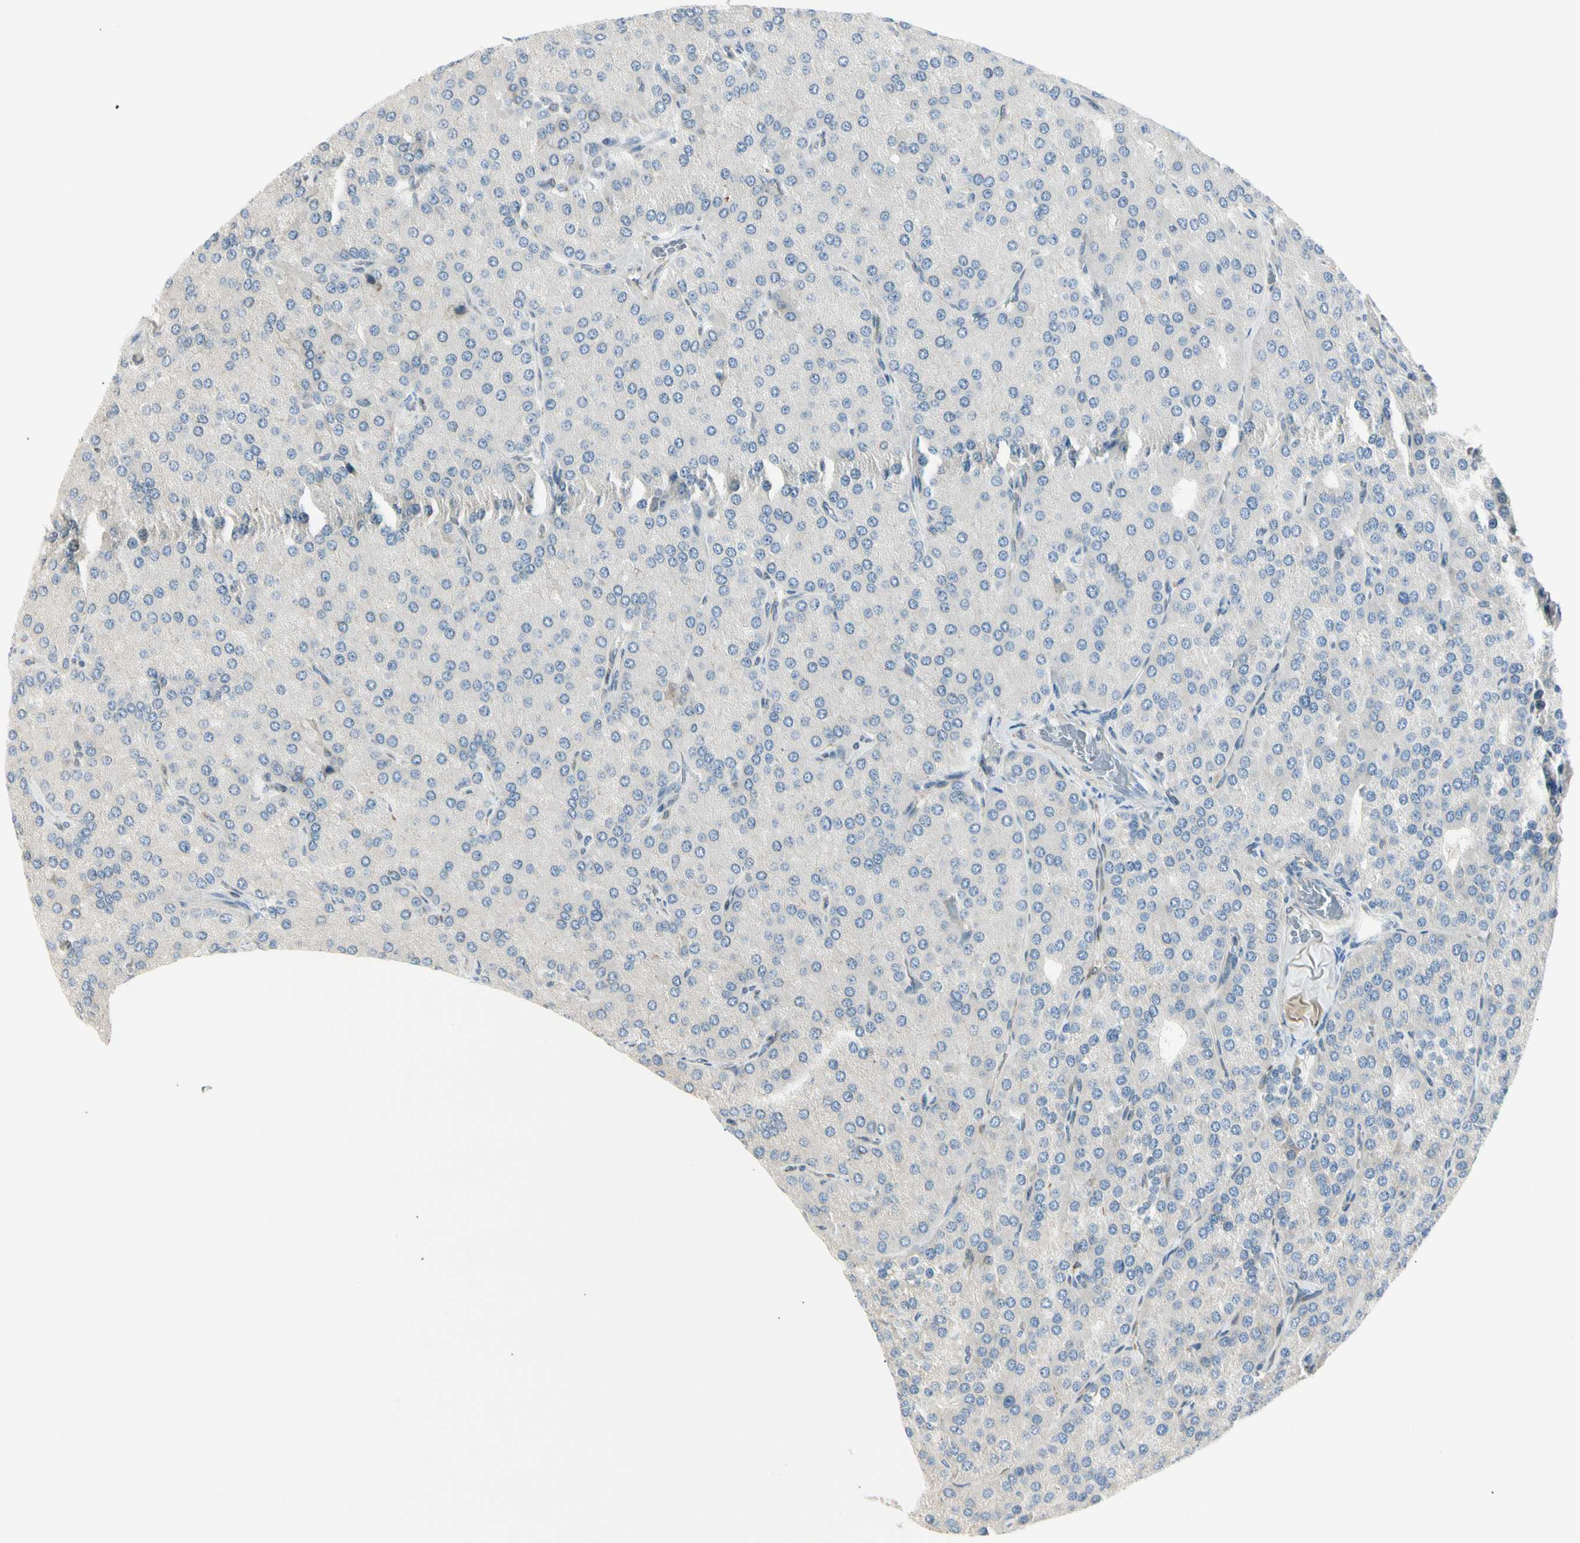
{"staining": {"intensity": "negative", "quantity": "none", "location": "none"}, "tissue": "parathyroid gland", "cell_type": "Glandular cells", "image_type": "normal", "snomed": [{"axis": "morphology", "description": "Normal tissue, NOS"}, {"axis": "morphology", "description": "Adenoma, NOS"}, {"axis": "topography", "description": "Parathyroid gland"}], "caption": "High power microscopy micrograph of an IHC histopathology image of normal parathyroid gland, revealing no significant positivity in glandular cells.", "gene": "TNFSF11", "patient": {"sex": "female", "age": 86}}